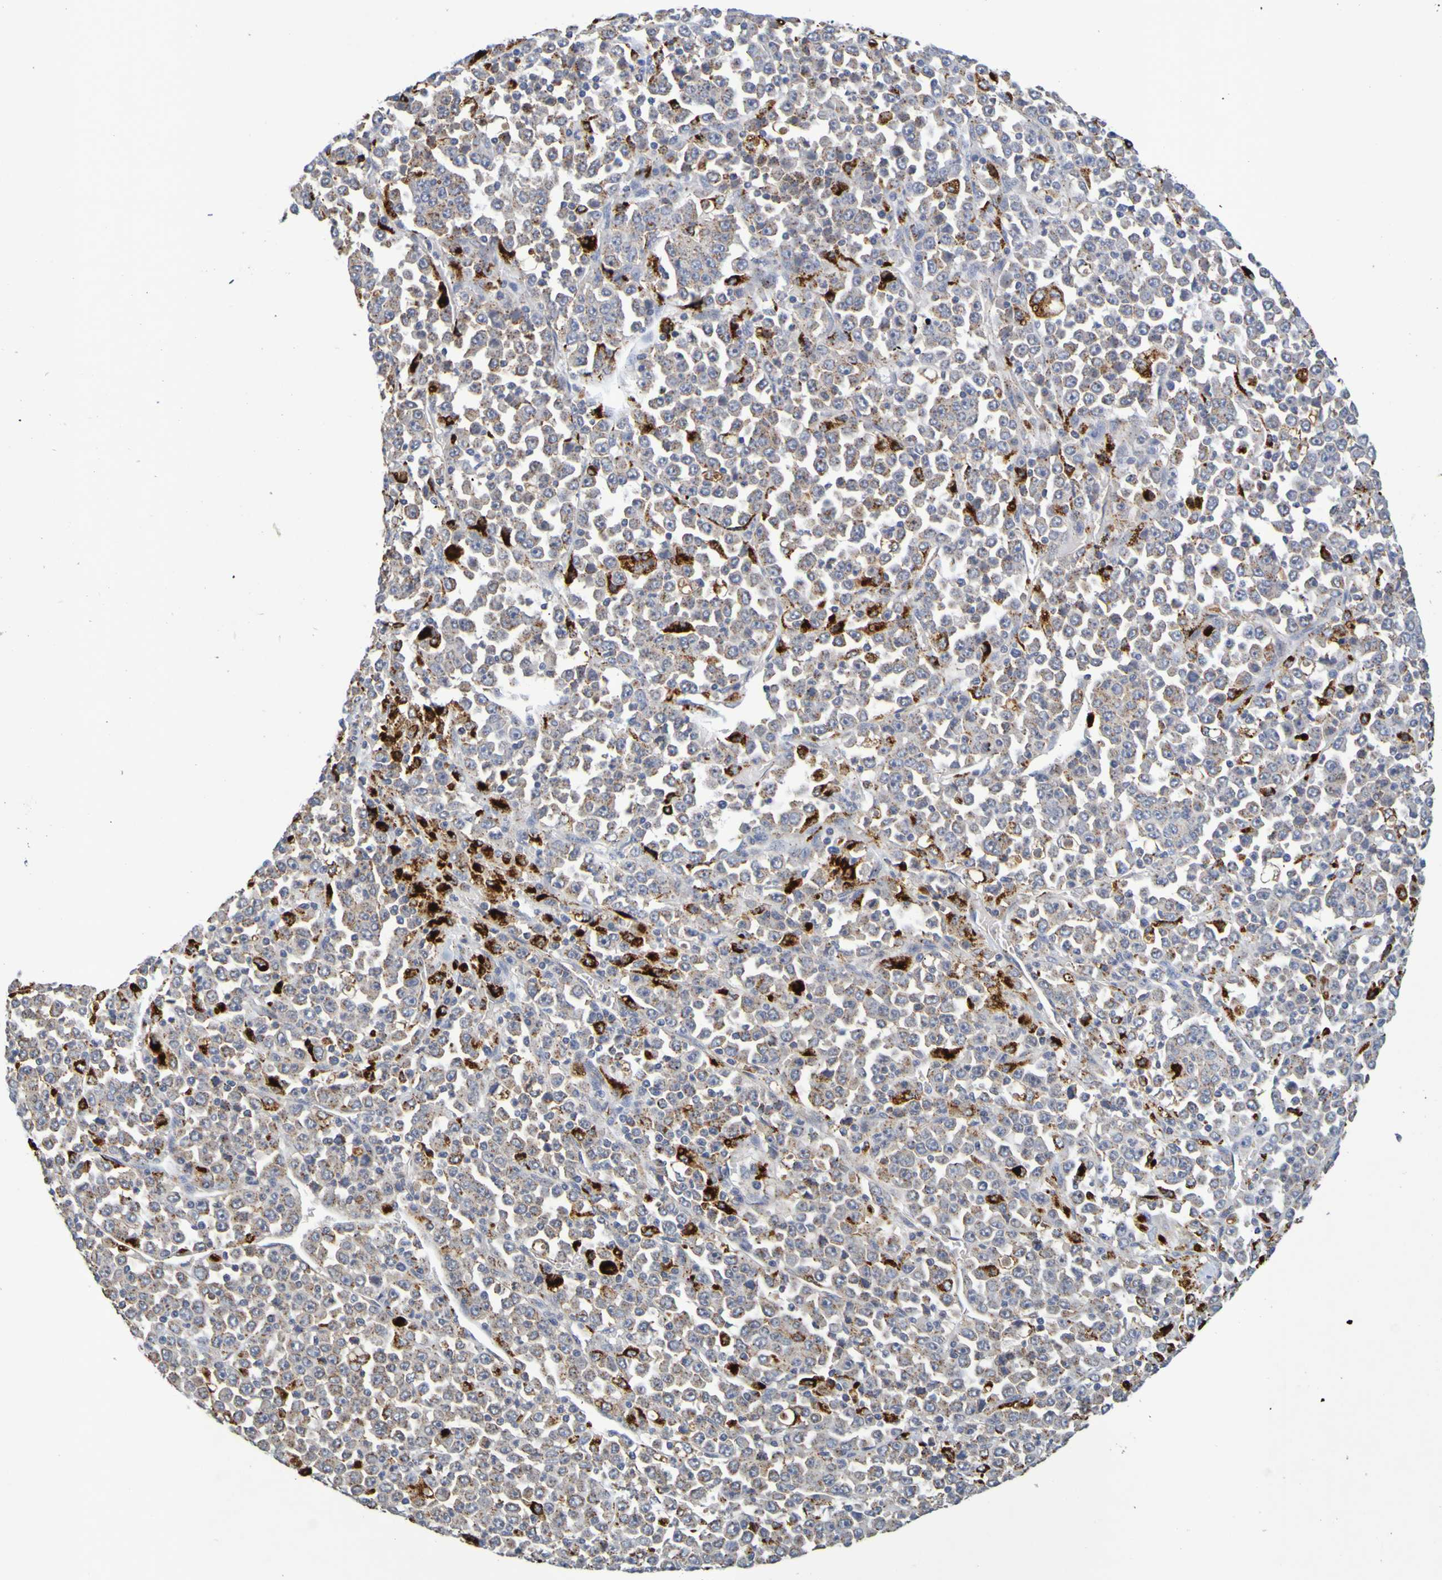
{"staining": {"intensity": "moderate", "quantity": "<25%", "location": "cytoplasmic/membranous"}, "tissue": "stomach cancer", "cell_type": "Tumor cells", "image_type": "cancer", "snomed": [{"axis": "morphology", "description": "Normal tissue, NOS"}, {"axis": "morphology", "description": "Adenocarcinoma, NOS"}, {"axis": "topography", "description": "Stomach, upper"}, {"axis": "topography", "description": "Stomach"}], "caption": "Tumor cells demonstrate low levels of moderate cytoplasmic/membranous staining in about <25% of cells in human stomach cancer.", "gene": "TPH1", "patient": {"sex": "male", "age": 59}}